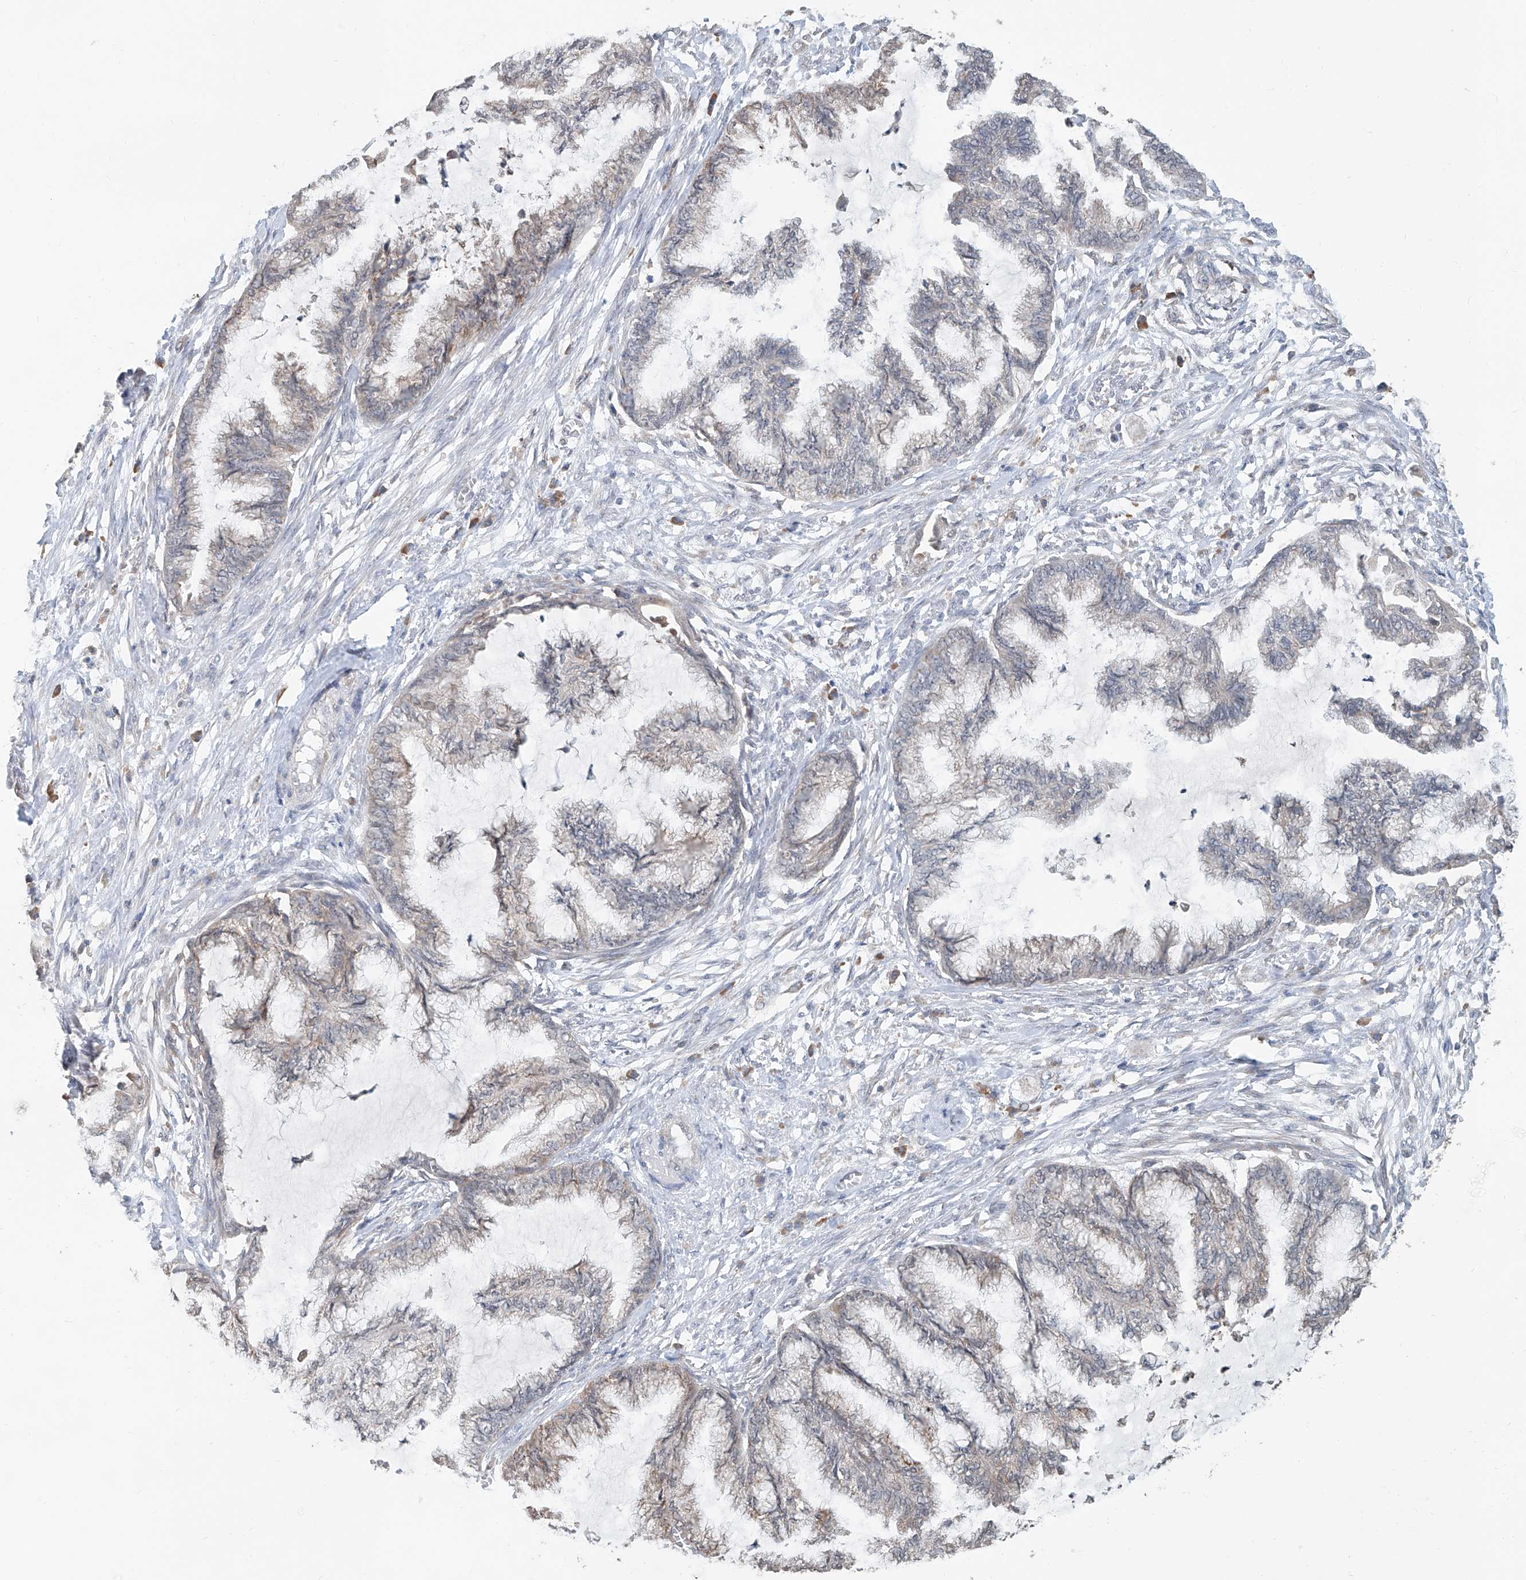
{"staining": {"intensity": "weak", "quantity": "<25%", "location": "cytoplasmic/membranous"}, "tissue": "endometrial cancer", "cell_type": "Tumor cells", "image_type": "cancer", "snomed": [{"axis": "morphology", "description": "Adenocarcinoma, NOS"}, {"axis": "topography", "description": "Endometrium"}], "caption": "This is an immunohistochemistry micrograph of human endometrial cancer (adenocarcinoma). There is no positivity in tumor cells.", "gene": "KCNK10", "patient": {"sex": "female", "age": 86}}